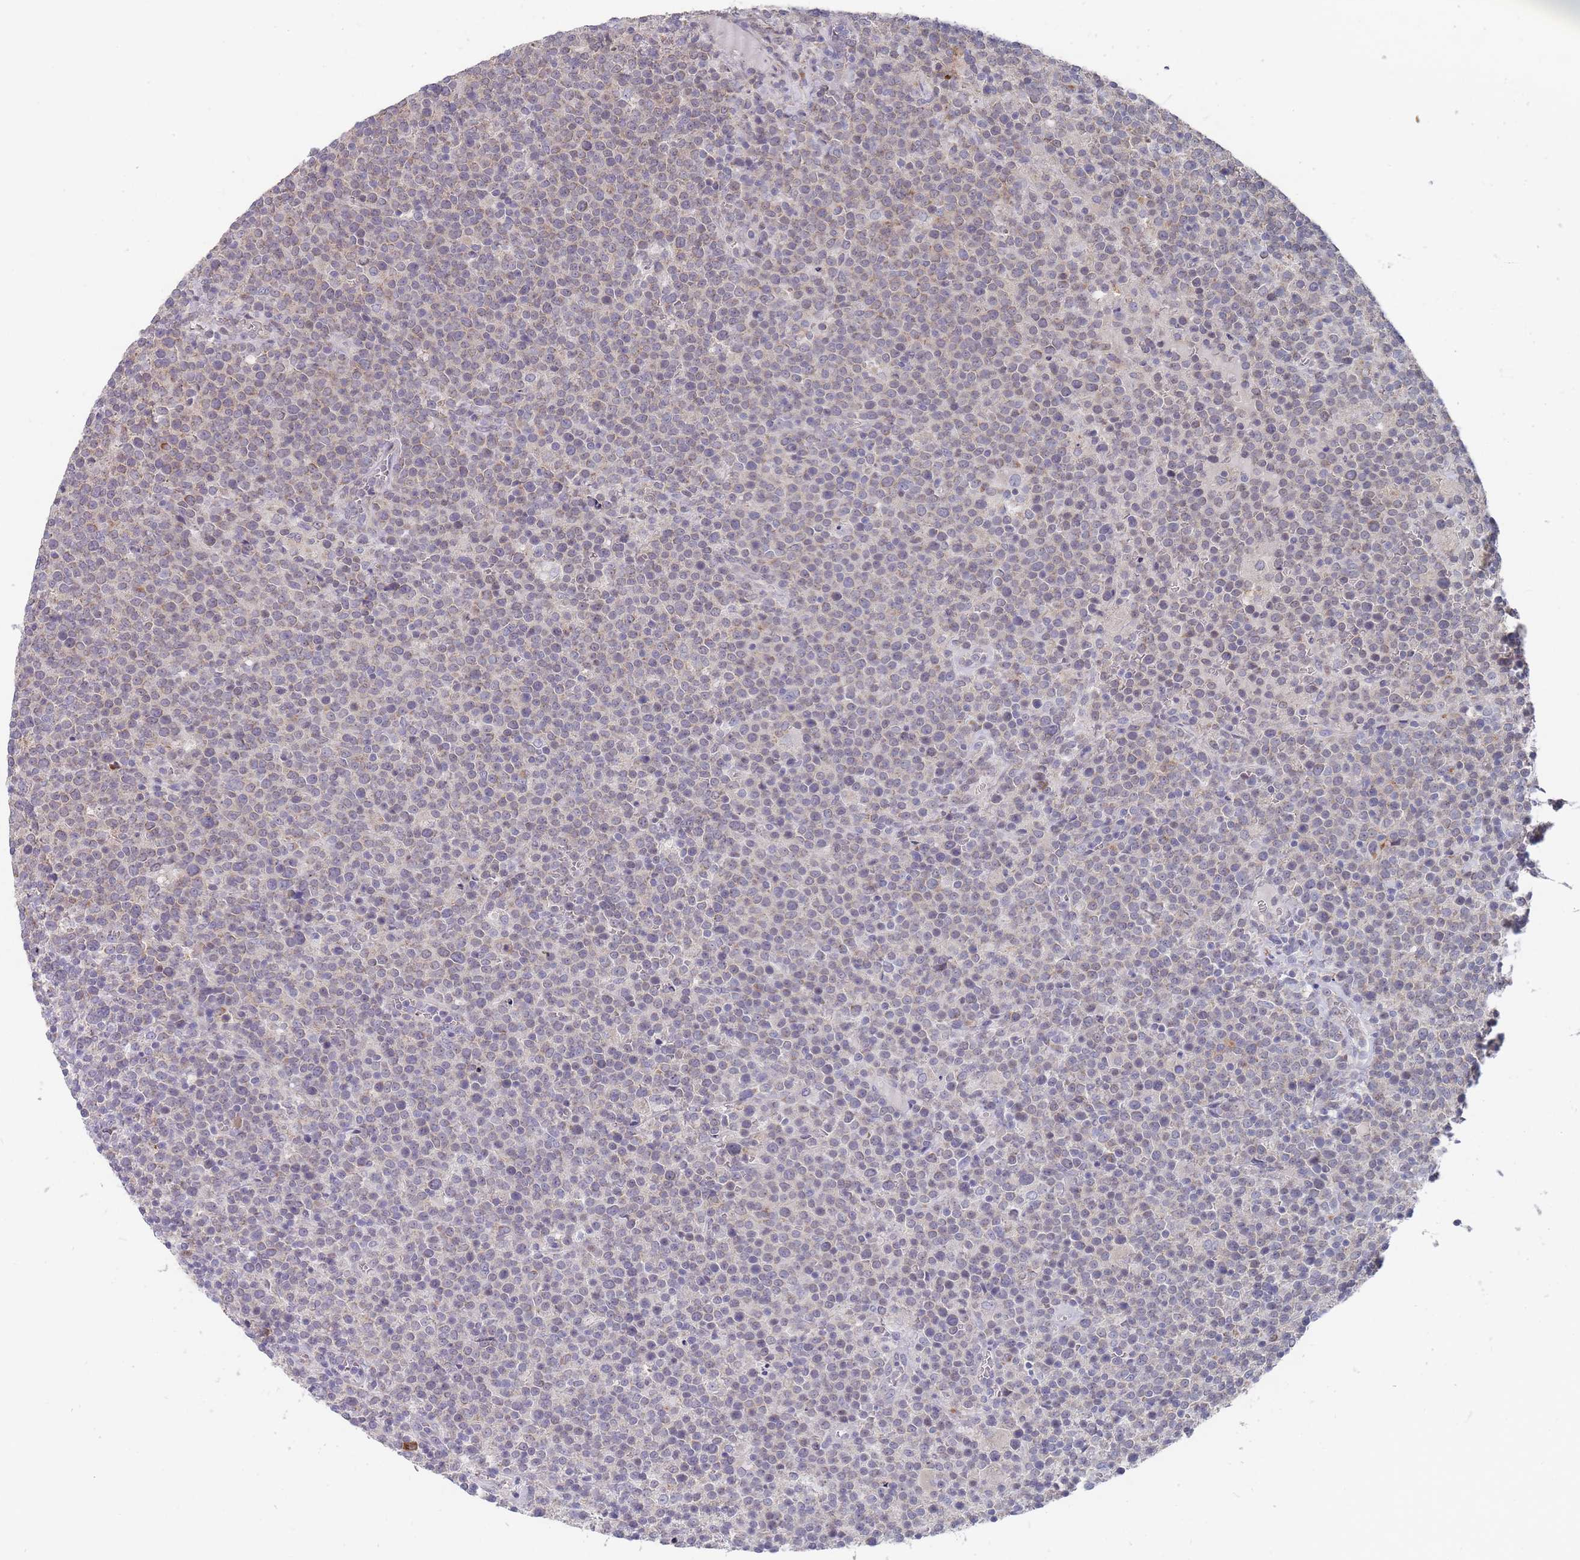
{"staining": {"intensity": "weak", "quantity": "25%-75%", "location": "cytoplasmic/membranous"}, "tissue": "lymphoma", "cell_type": "Tumor cells", "image_type": "cancer", "snomed": [{"axis": "morphology", "description": "Malignant lymphoma, non-Hodgkin's type, High grade"}, {"axis": "topography", "description": "Lymph node"}], "caption": "Lymphoma was stained to show a protein in brown. There is low levels of weak cytoplasmic/membranous staining in approximately 25%-75% of tumor cells. The staining is performed using DAB (3,3'-diaminobenzidine) brown chromogen to label protein expression. The nuclei are counter-stained blue using hematoxylin.", "gene": "PEX7", "patient": {"sex": "male", "age": 61}}